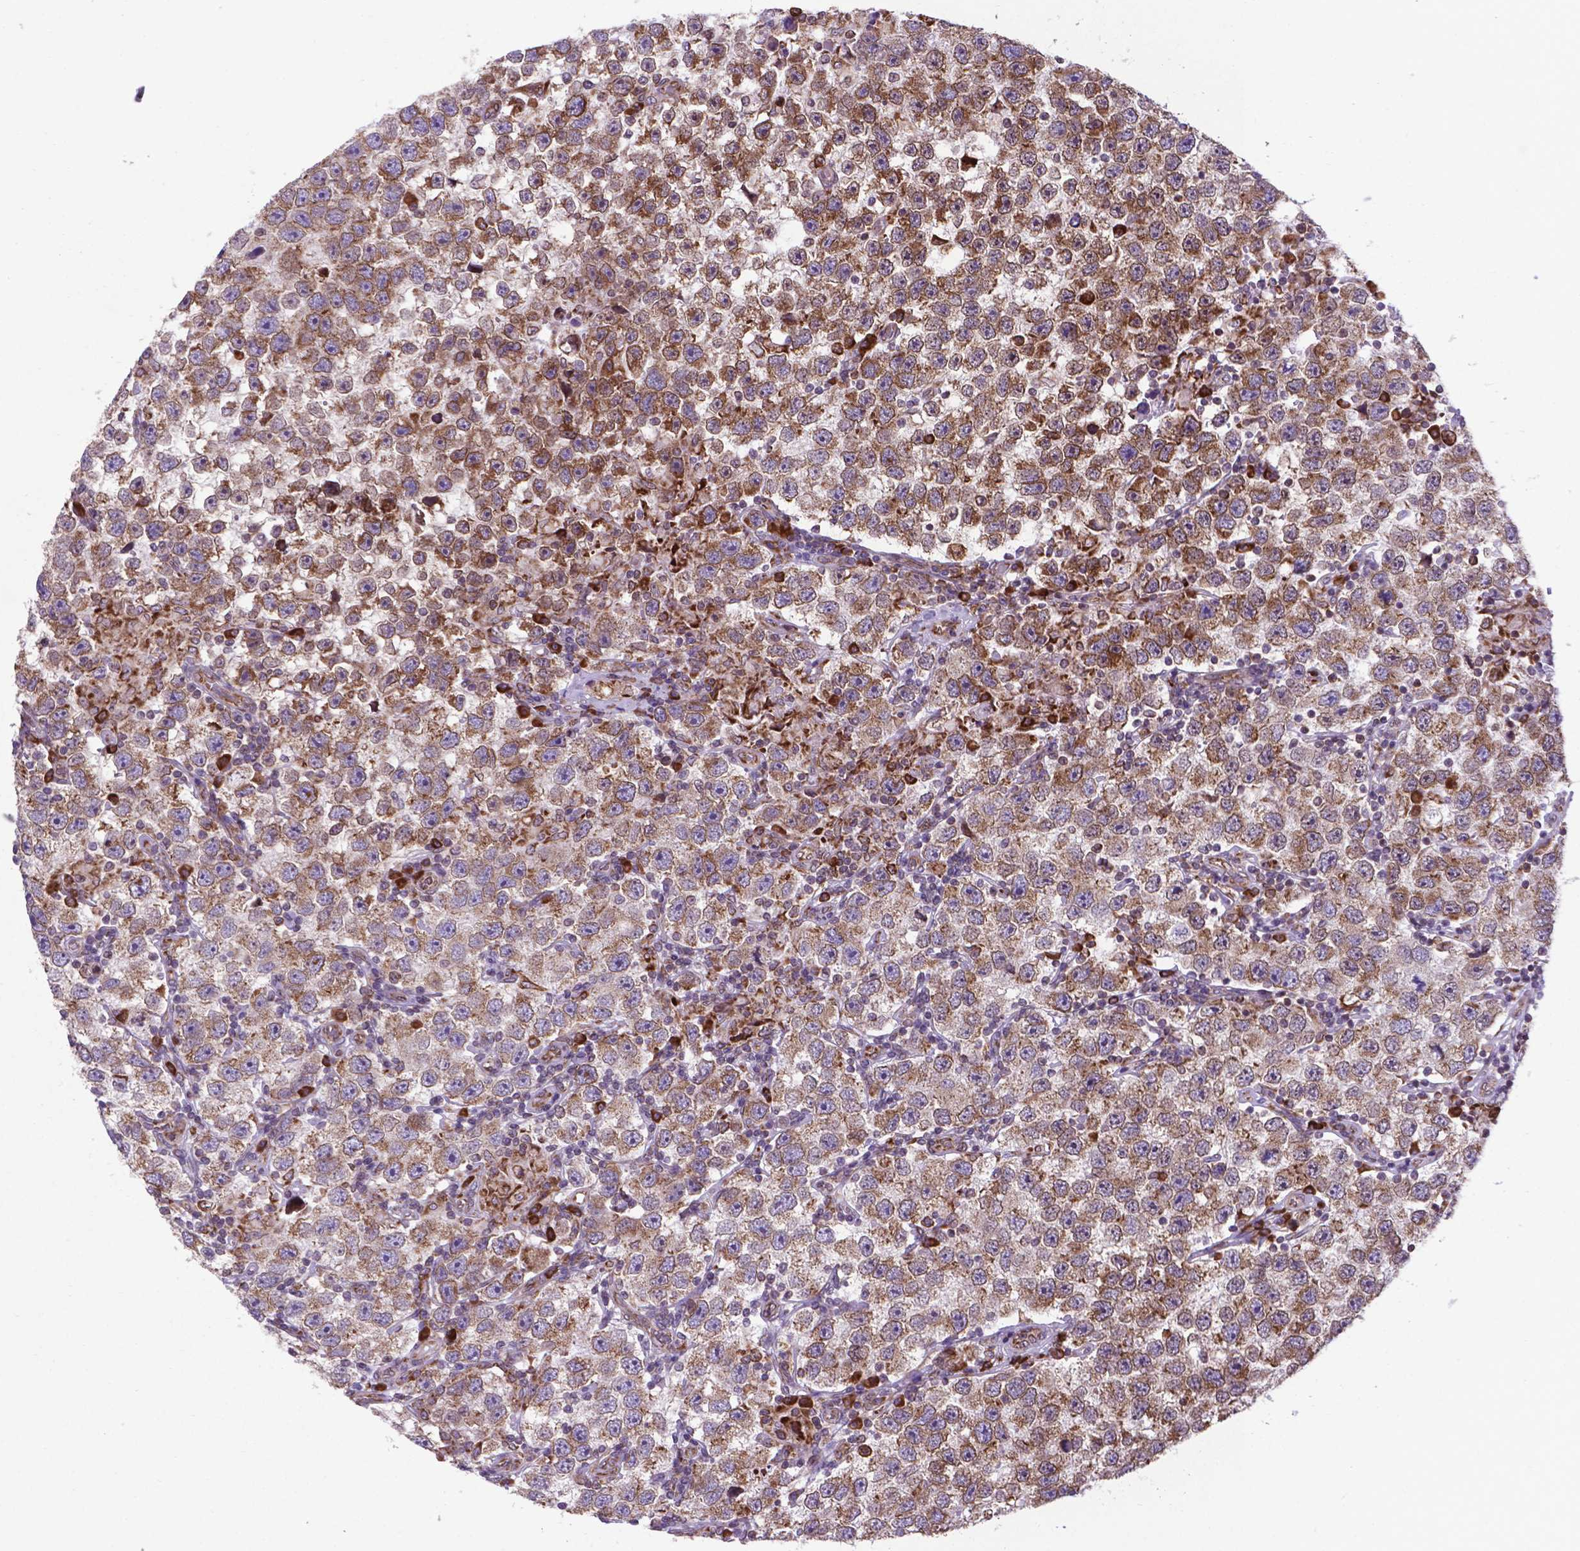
{"staining": {"intensity": "moderate", "quantity": ">75%", "location": "cytoplasmic/membranous"}, "tissue": "testis cancer", "cell_type": "Tumor cells", "image_type": "cancer", "snomed": [{"axis": "morphology", "description": "Seminoma, NOS"}, {"axis": "topography", "description": "Testis"}], "caption": "Seminoma (testis) tissue displays moderate cytoplasmic/membranous staining in about >75% of tumor cells, visualized by immunohistochemistry. (DAB IHC with brightfield microscopy, high magnification).", "gene": "WDR83OS", "patient": {"sex": "male", "age": 26}}